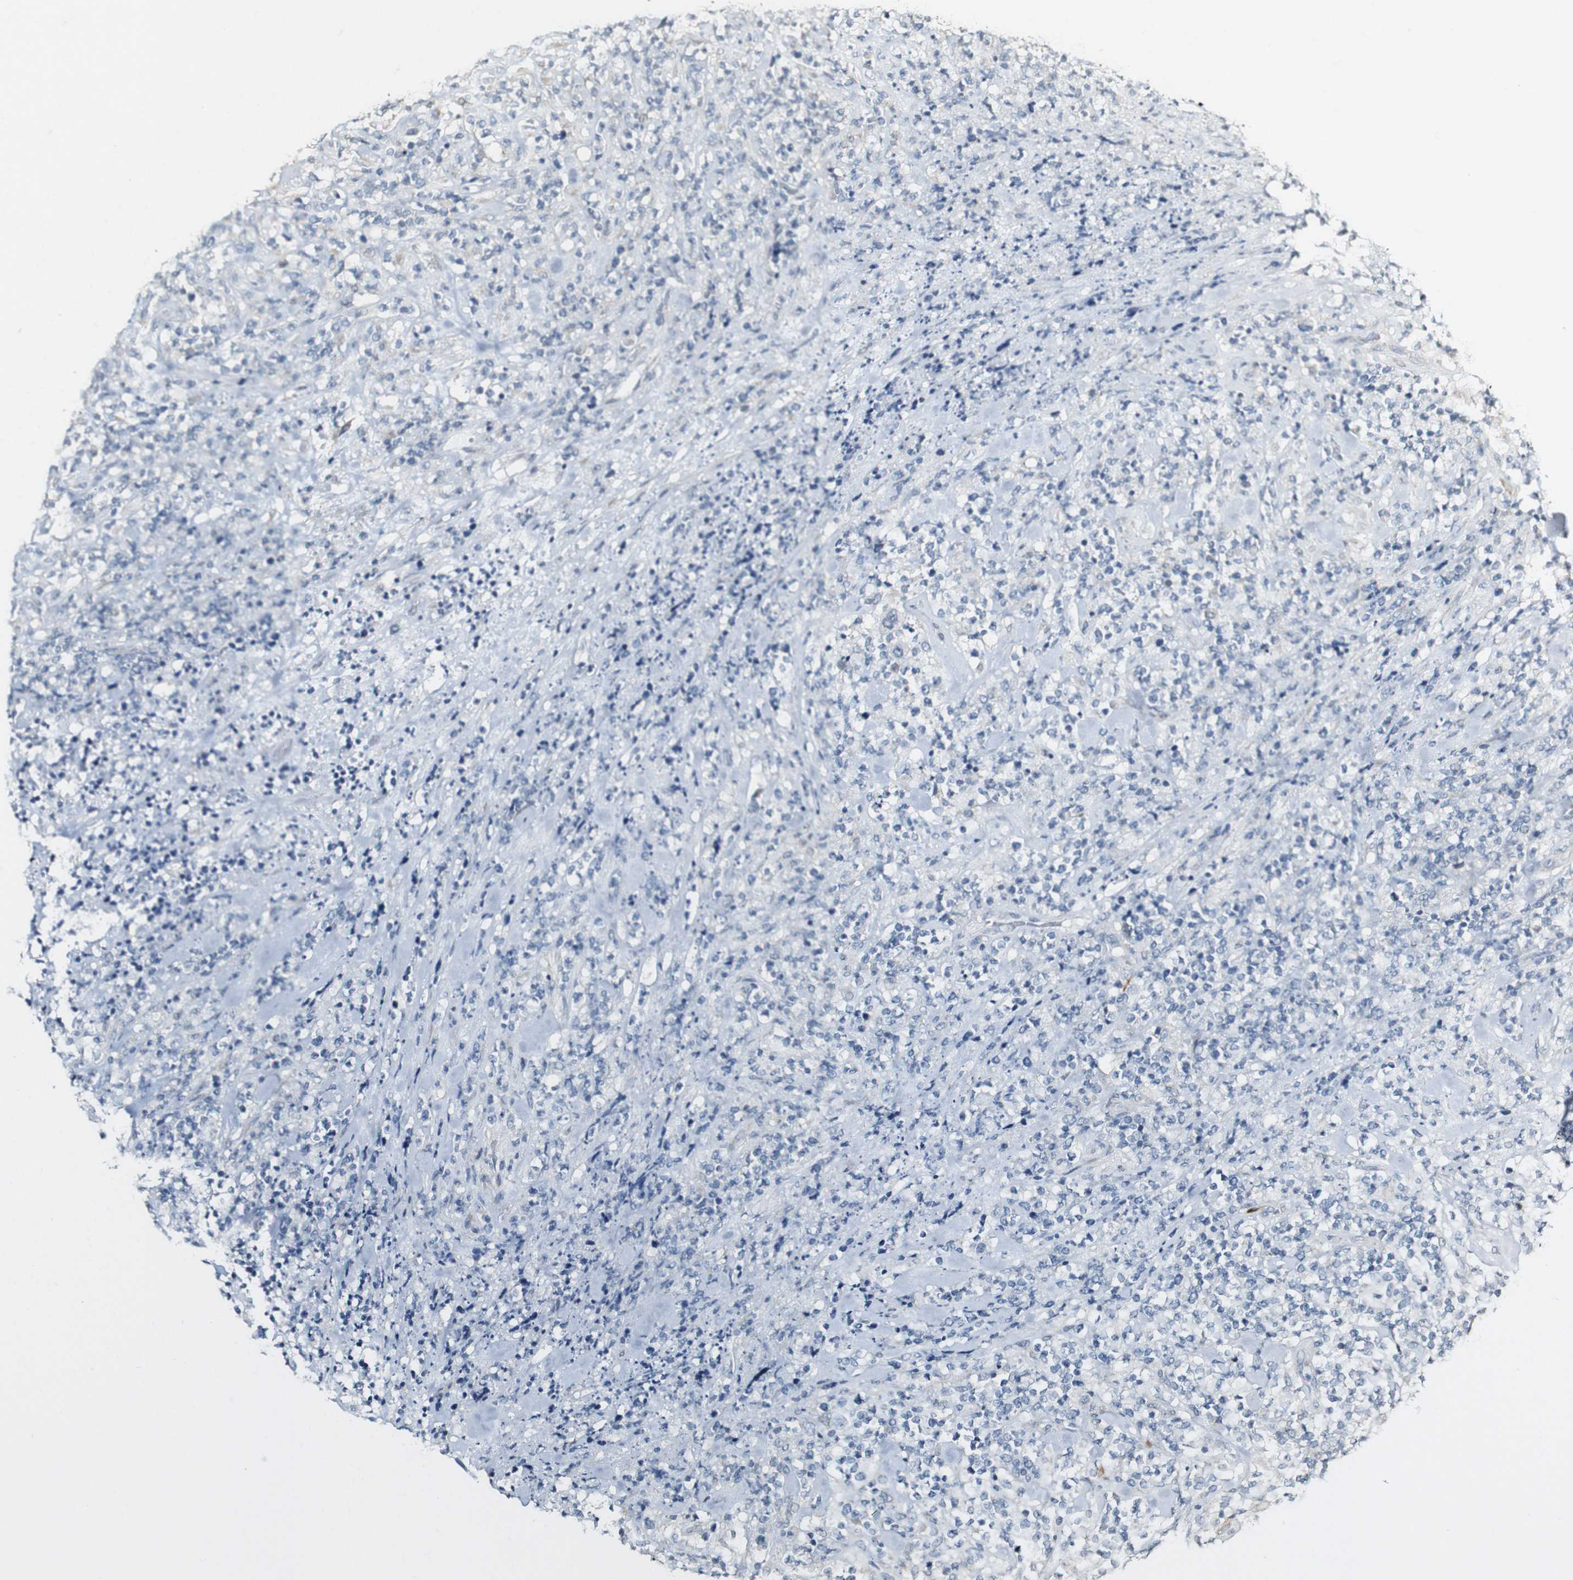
{"staining": {"intensity": "negative", "quantity": "none", "location": "none"}, "tissue": "lymphoma", "cell_type": "Tumor cells", "image_type": "cancer", "snomed": [{"axis": "morphology", "description": "Malignant lymphoma, non-Hodgkin's type, High grade"}, {"axis": "topography", "description": "Soft tissue"}], "caption": "High-grade malignant lymphoma, non-Hodgkin's type stained for a protein using IHC shows no positivity tumor cells.", "gene": "FMO3", "patient": {"sex": "male", "age": 18}}